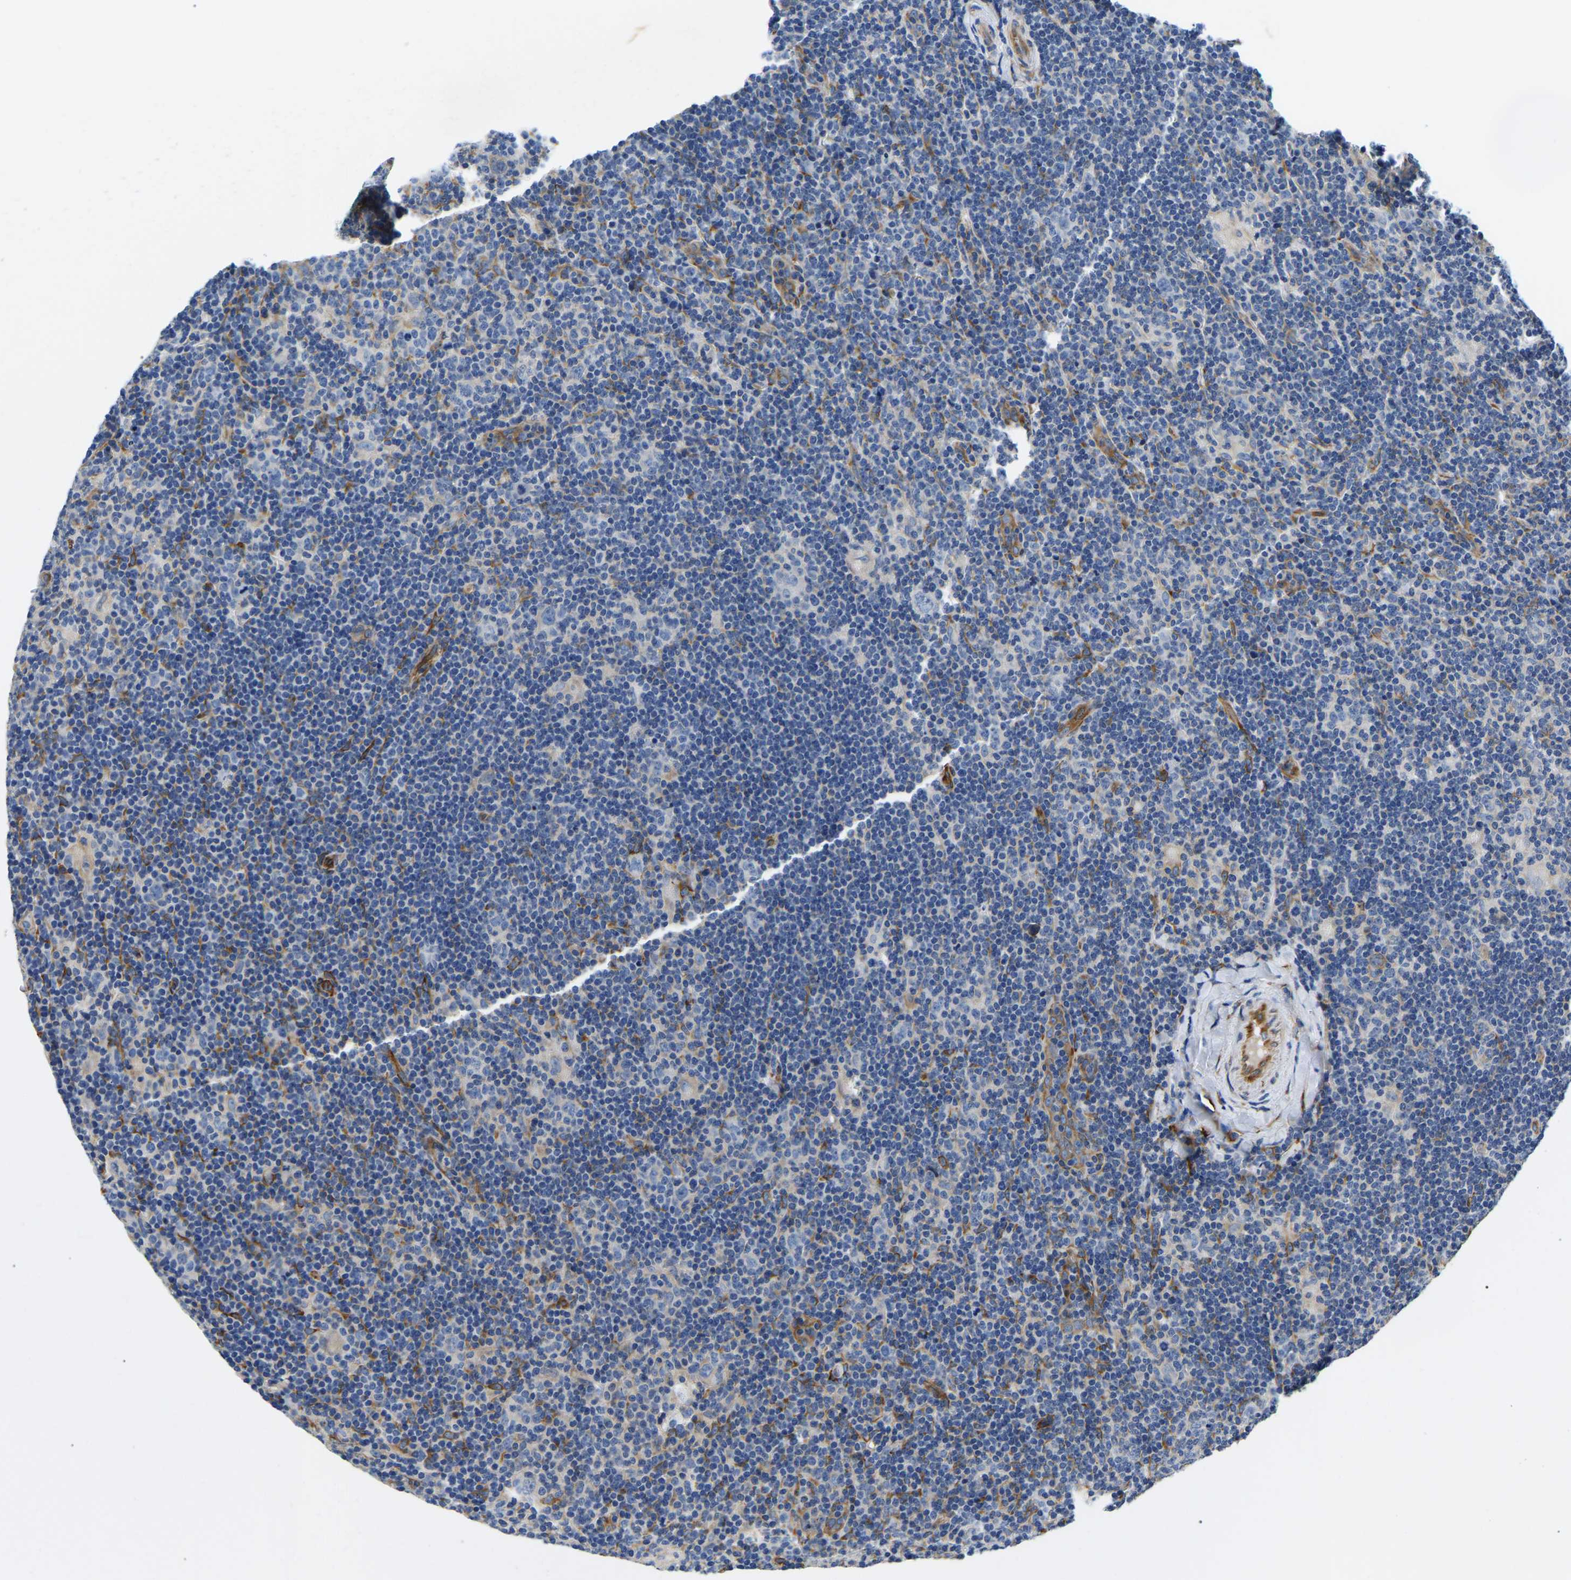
{"staining": {"intensity": "negative", "quantity": "none", "location": "none"}, "tissue": "lymphoma", "cell_type": "Tumor cells", "image_type": "cancer", "snomed": [{"axis": "morphology", "description": "Hodgkin's disease, NOS"}, {"axis": "topography", "description": "Lymph node"}], "caption": "Immunohistochemical staining of human lymphoma shows no significant staining in tumor cells.", "gene": "DUSP8", "patient": {"sex": "female", "age": 57}}